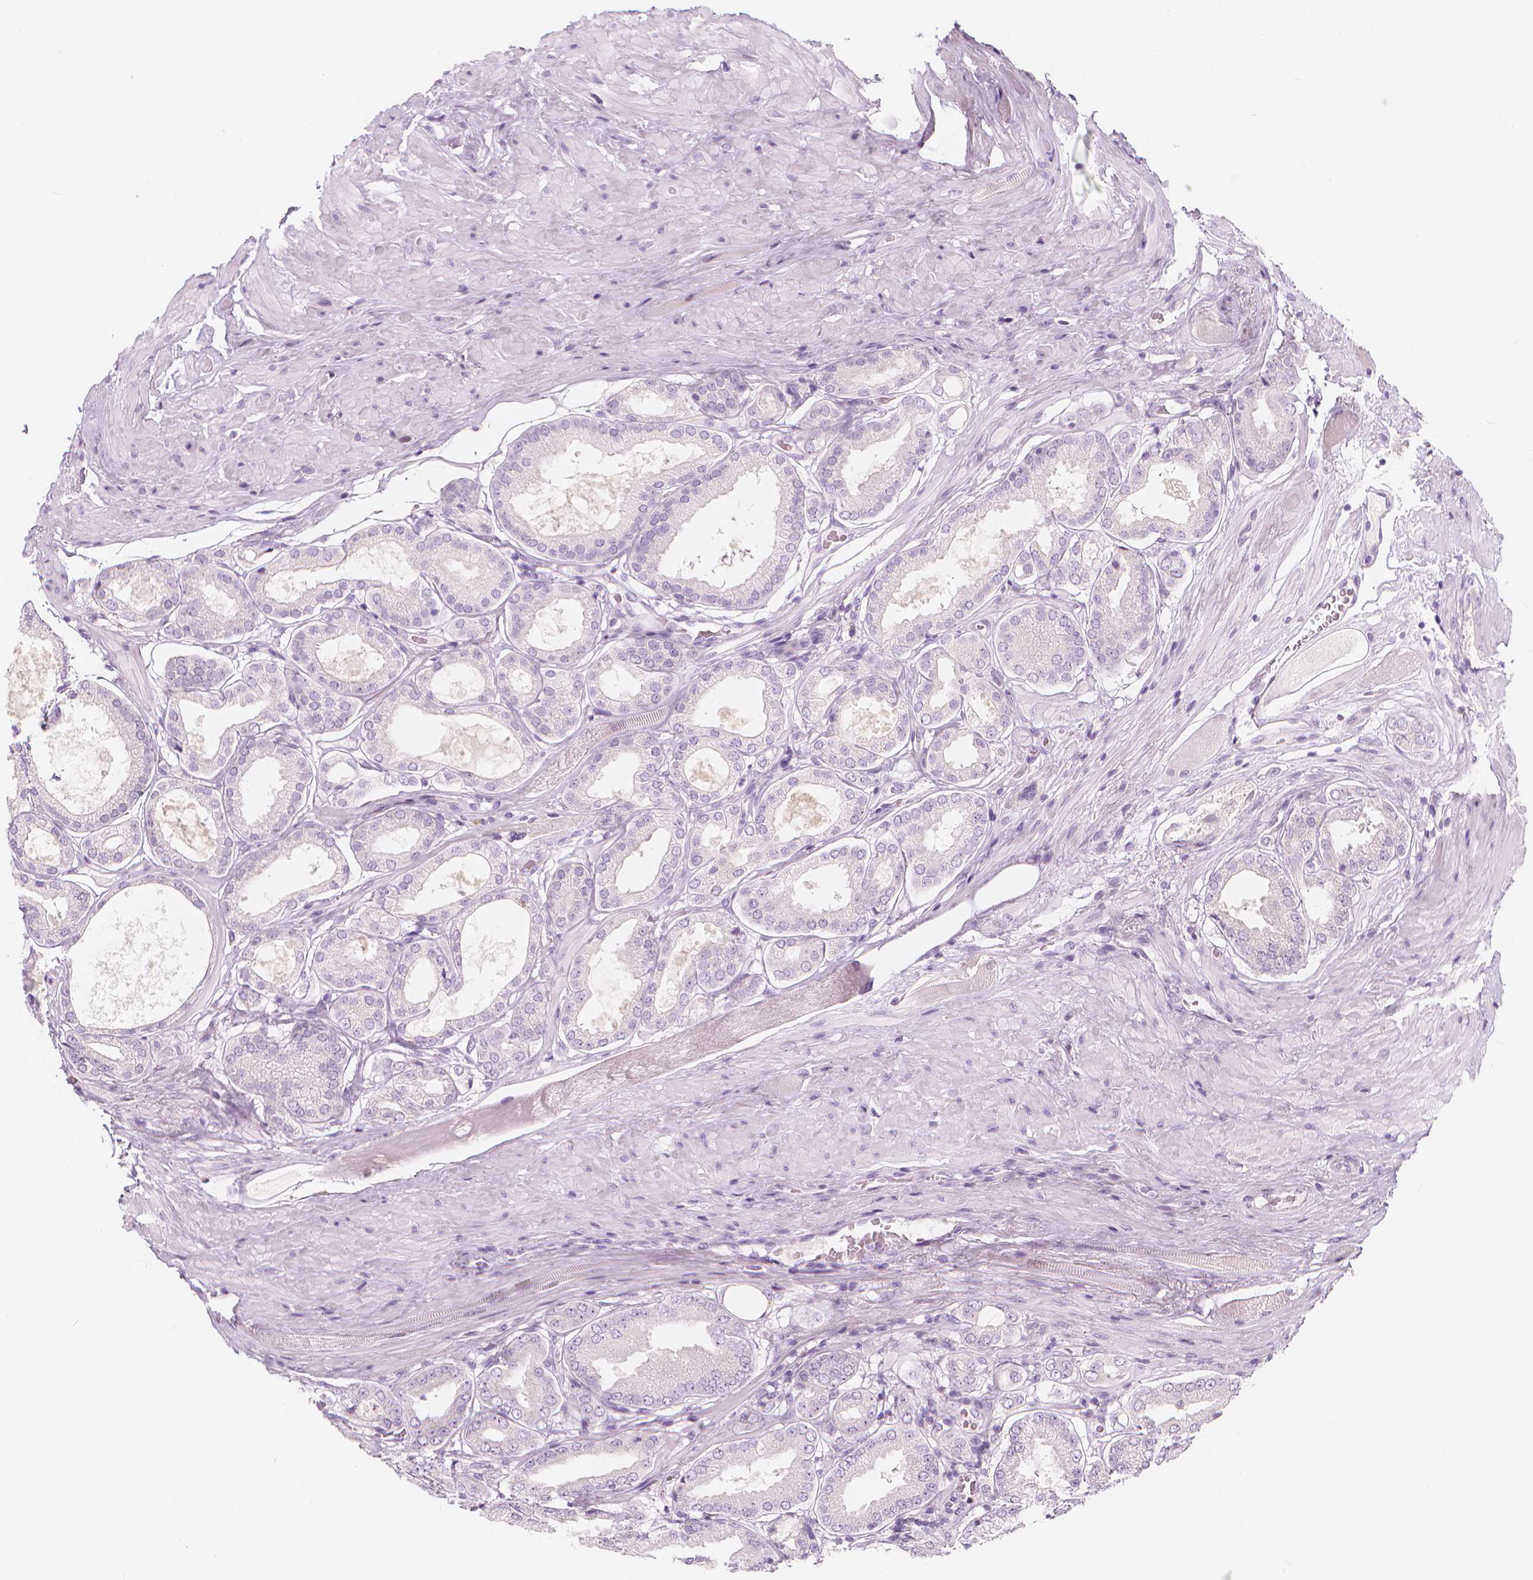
{"staining": {"intensity": "negative", "quantity": "none", "location": "none"}, "tissue": "prostate cancer", "cell_type": "Tumor cells", "image_type": "cancer", "snomed": [{"axis": "morphology", "description": "Adenocarcinoma, NOS"}, {"axis": "topography", "description": "Prostate"}], "caption": "A high-resolution image shows immunohistochemistry staining of prostate cancer (adenocarcinoma), which demonstrates no significant expression in tumor cells.", "gene": "RBFOX1", "patient": {"sex": "male", "age": 63}}